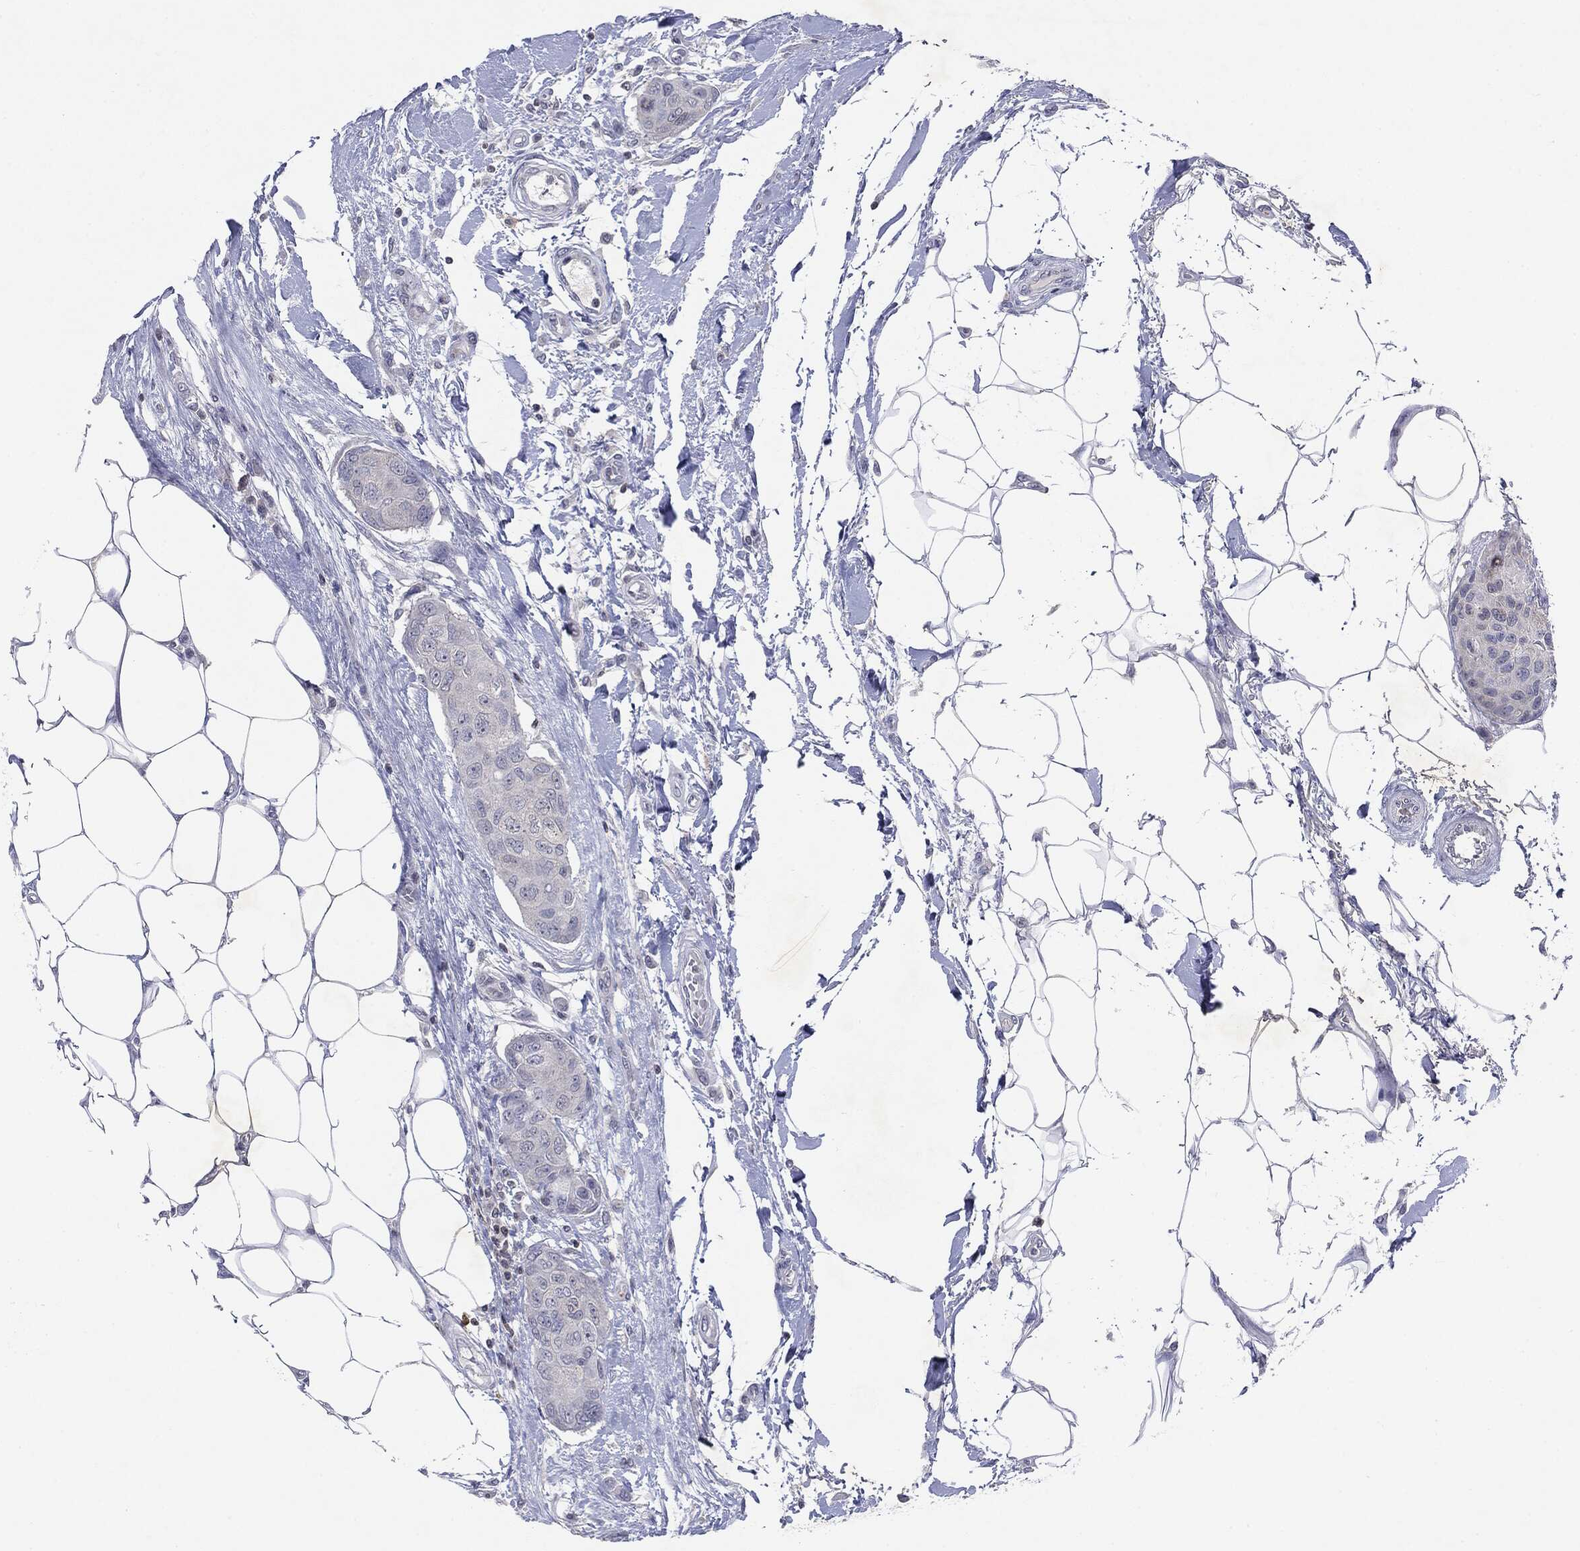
{"staining": {"intensity": "negative", "quantity": "none", "location": "none"}, "tissue": "breast cancer", "cell_type": "Tumor cells", "image_type": "cancer", "snomed": [{"axis": "morphology", "description": "Duct carcinoma"}, {"axis": "topography", "description": "Breast"}, {"axis": "topography", "description": "Lymph node"}], "caption": "High power microscopy image of an IHC photomicrograph of breast cancer (intraductal carcinoma), revealing no significant staining in tumor cells.", "gene": "KIF2C", "patient": {"sex": "female", "age": 80}}